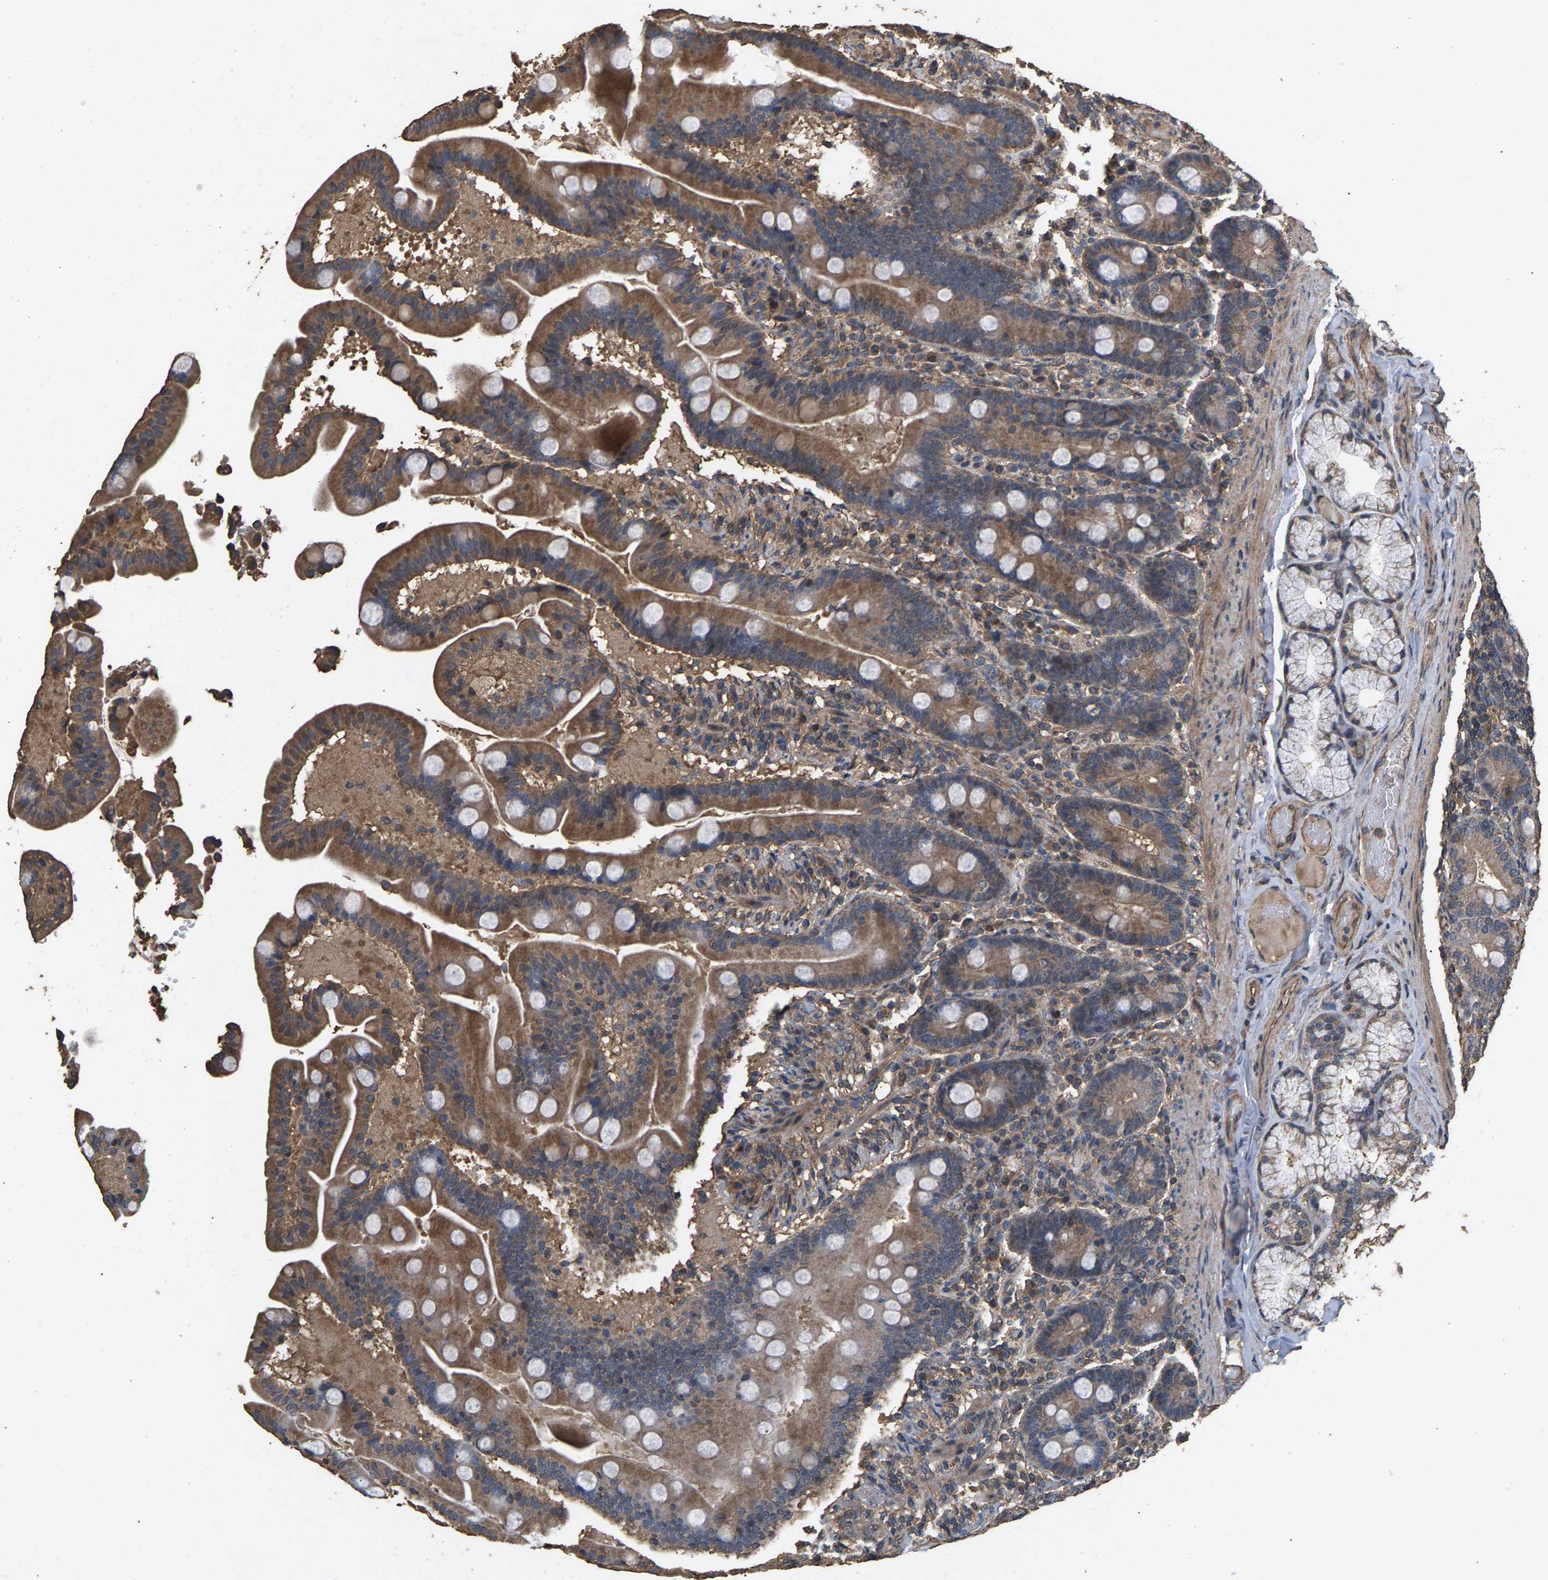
{"staining": {"intensity": "moderate", "quantity": ">75%", "location": "cytoplasmic/membranous"}, "tissue": "duodenum", "cell_type": "Glandular cells", "image_type": "normal", "snomed": [{"axis": "morphology", "description": "Normal tissue, NOS"}, {"axis": "topography", "description": "Duodenum"}], "caption": "DAB (3,3'-diaminobenzidine) immunohistochemical staining of normal human duodenum displays moderate cytoplasmic/membranous protein expression in about >75% of glandular cells. The protein of interest is stained brown, and the nuclei are stained in blue (DAB (3,3'-diaminobenzidine) IHC with brightfield microscopy, high magnification).", "gene": "HTRA3", "patient": {"sex": "male", "age": 54}}